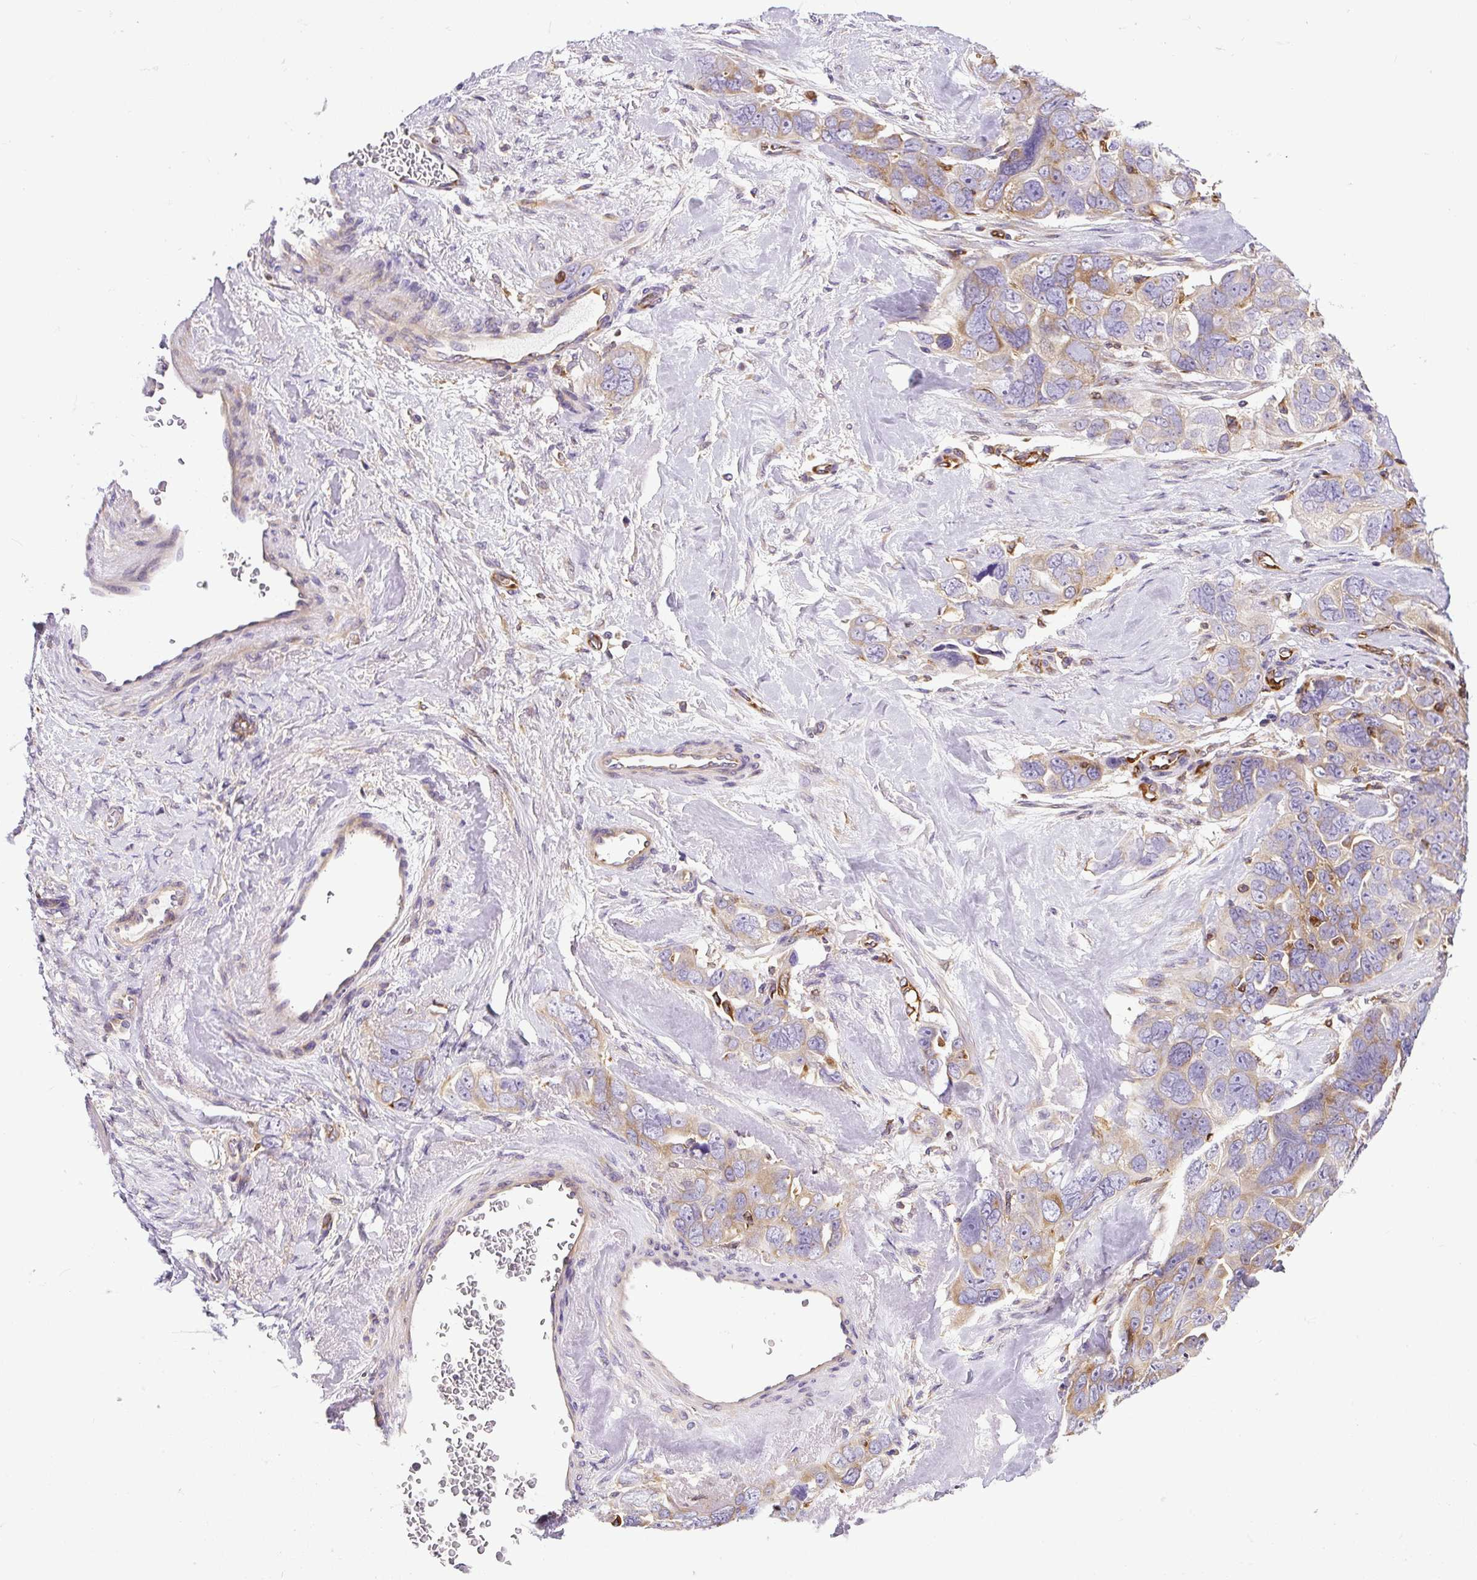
{"staining": {"intensity": "moderate", "quantity": "25%-75%", "location": "cytoplasmic/membranous"}, "tissue": "ovarian cancer", "cell_type": "Tumor cells", "image_type": "cancer", "snomed": [{"axis": "morphology", "description": "Cystadenocarcinoma, serous, NOS"}, {"axis": "topography", "description": "Ovary"}], "caption": "IHC image of neoplastic tissue: ovarian serous cystadenocarcinoma stained using IHC demonstrates medium levels of moderate protein expression localized specifically in the cytoplasmic/membranous of tumor cells, appearing as a cytoplasmic/membranous brown color.", "gene": "MAP1S", "patient": {"sex": "female", "age": 63}}